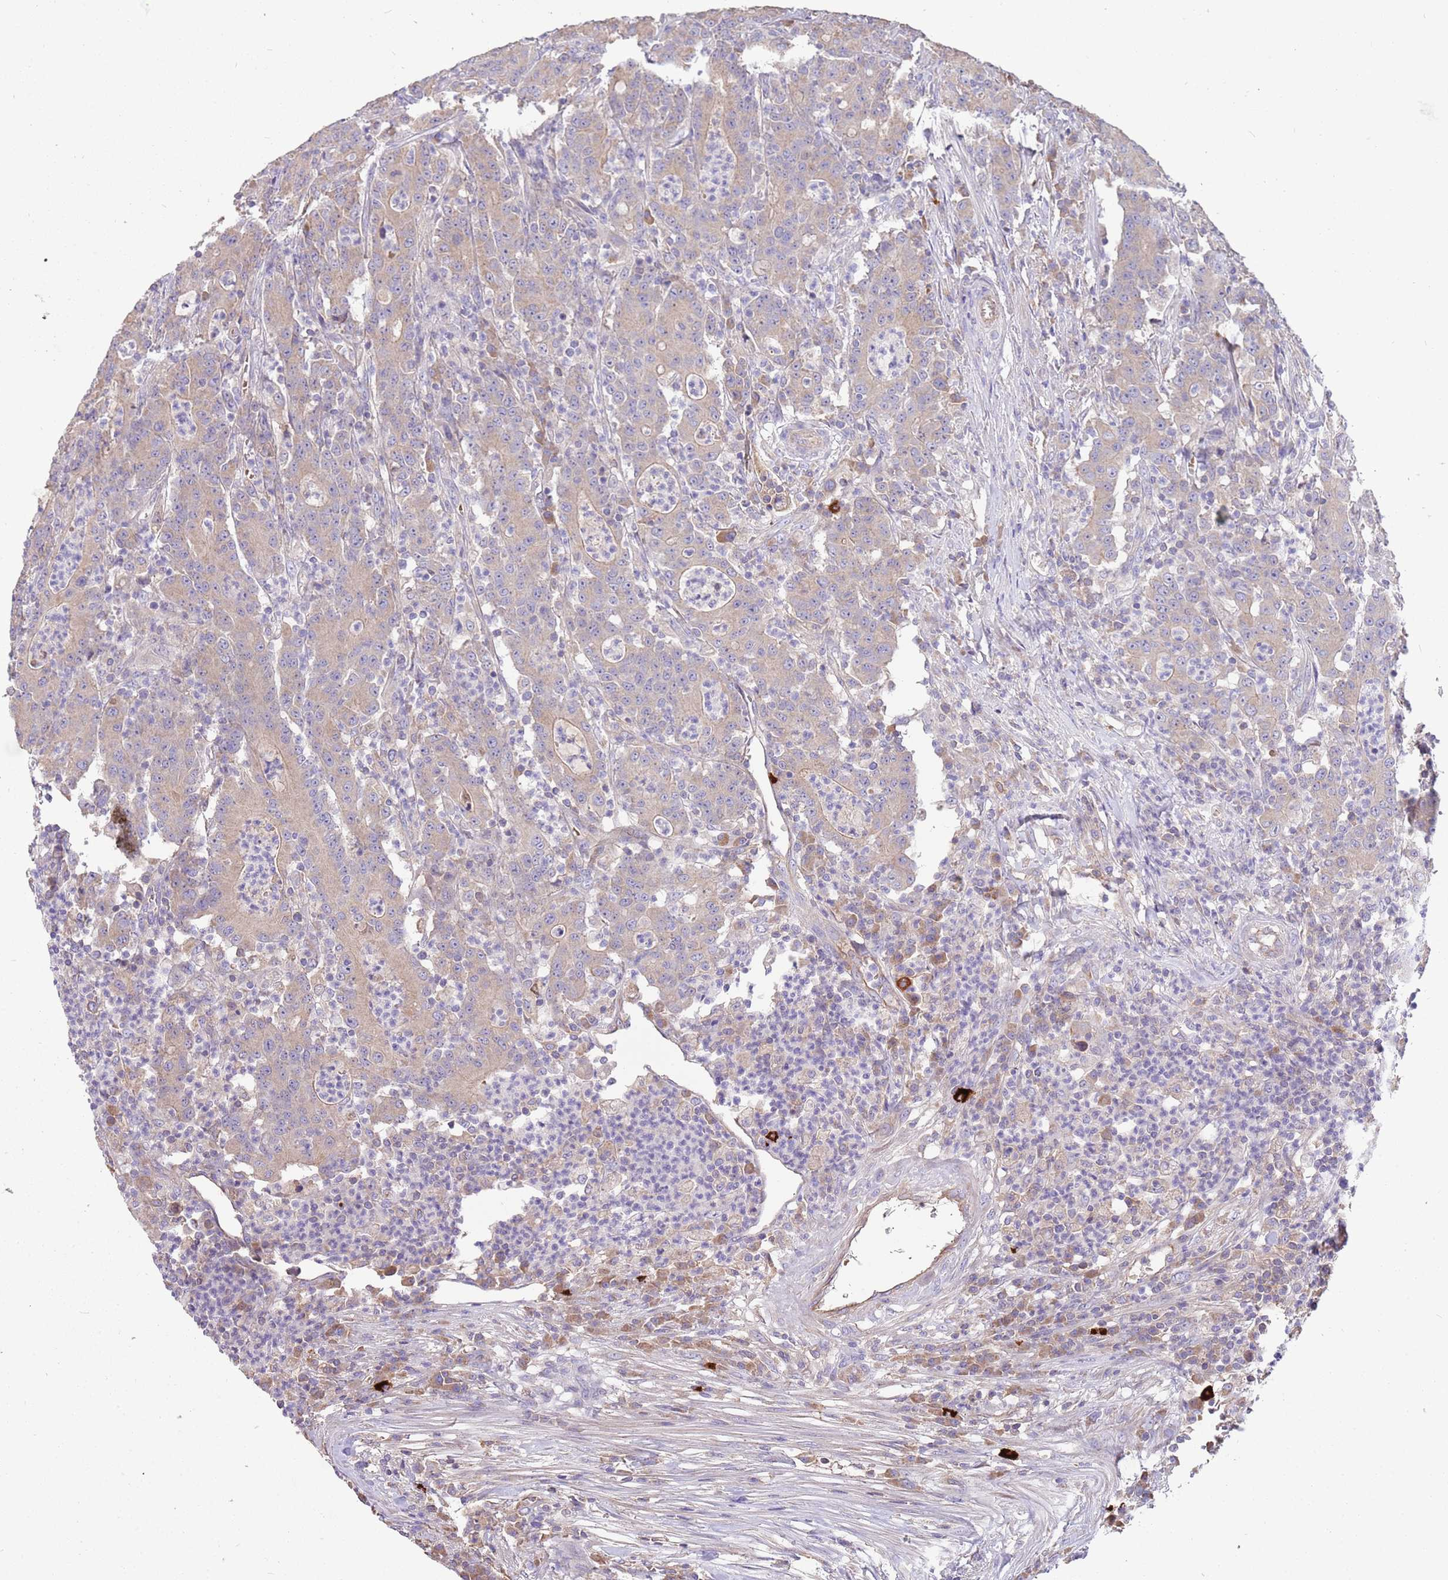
{"staining": {"intensity": "weak", "quantity": ">75%", "location": "cytoplasmic/membranous"}, "tissue": "colorectal cancer", "cell_type": "Tumor cells", "image_type": "cancer", "snomed": [{"axis": "morphology", "description": "Adenocarcinoma, NOS"}, {"axis": "topography", "description": "Colon"}], "caption": "A photomicrograph showing weak cytoplasmic/membranous expression in about >75% of tumor cells in adenocarcinoma (colorectal), as visualized by brown immunohistochemical staining.", "gene": "TRMO", "patient": {"sex": "male", "age": 83}}